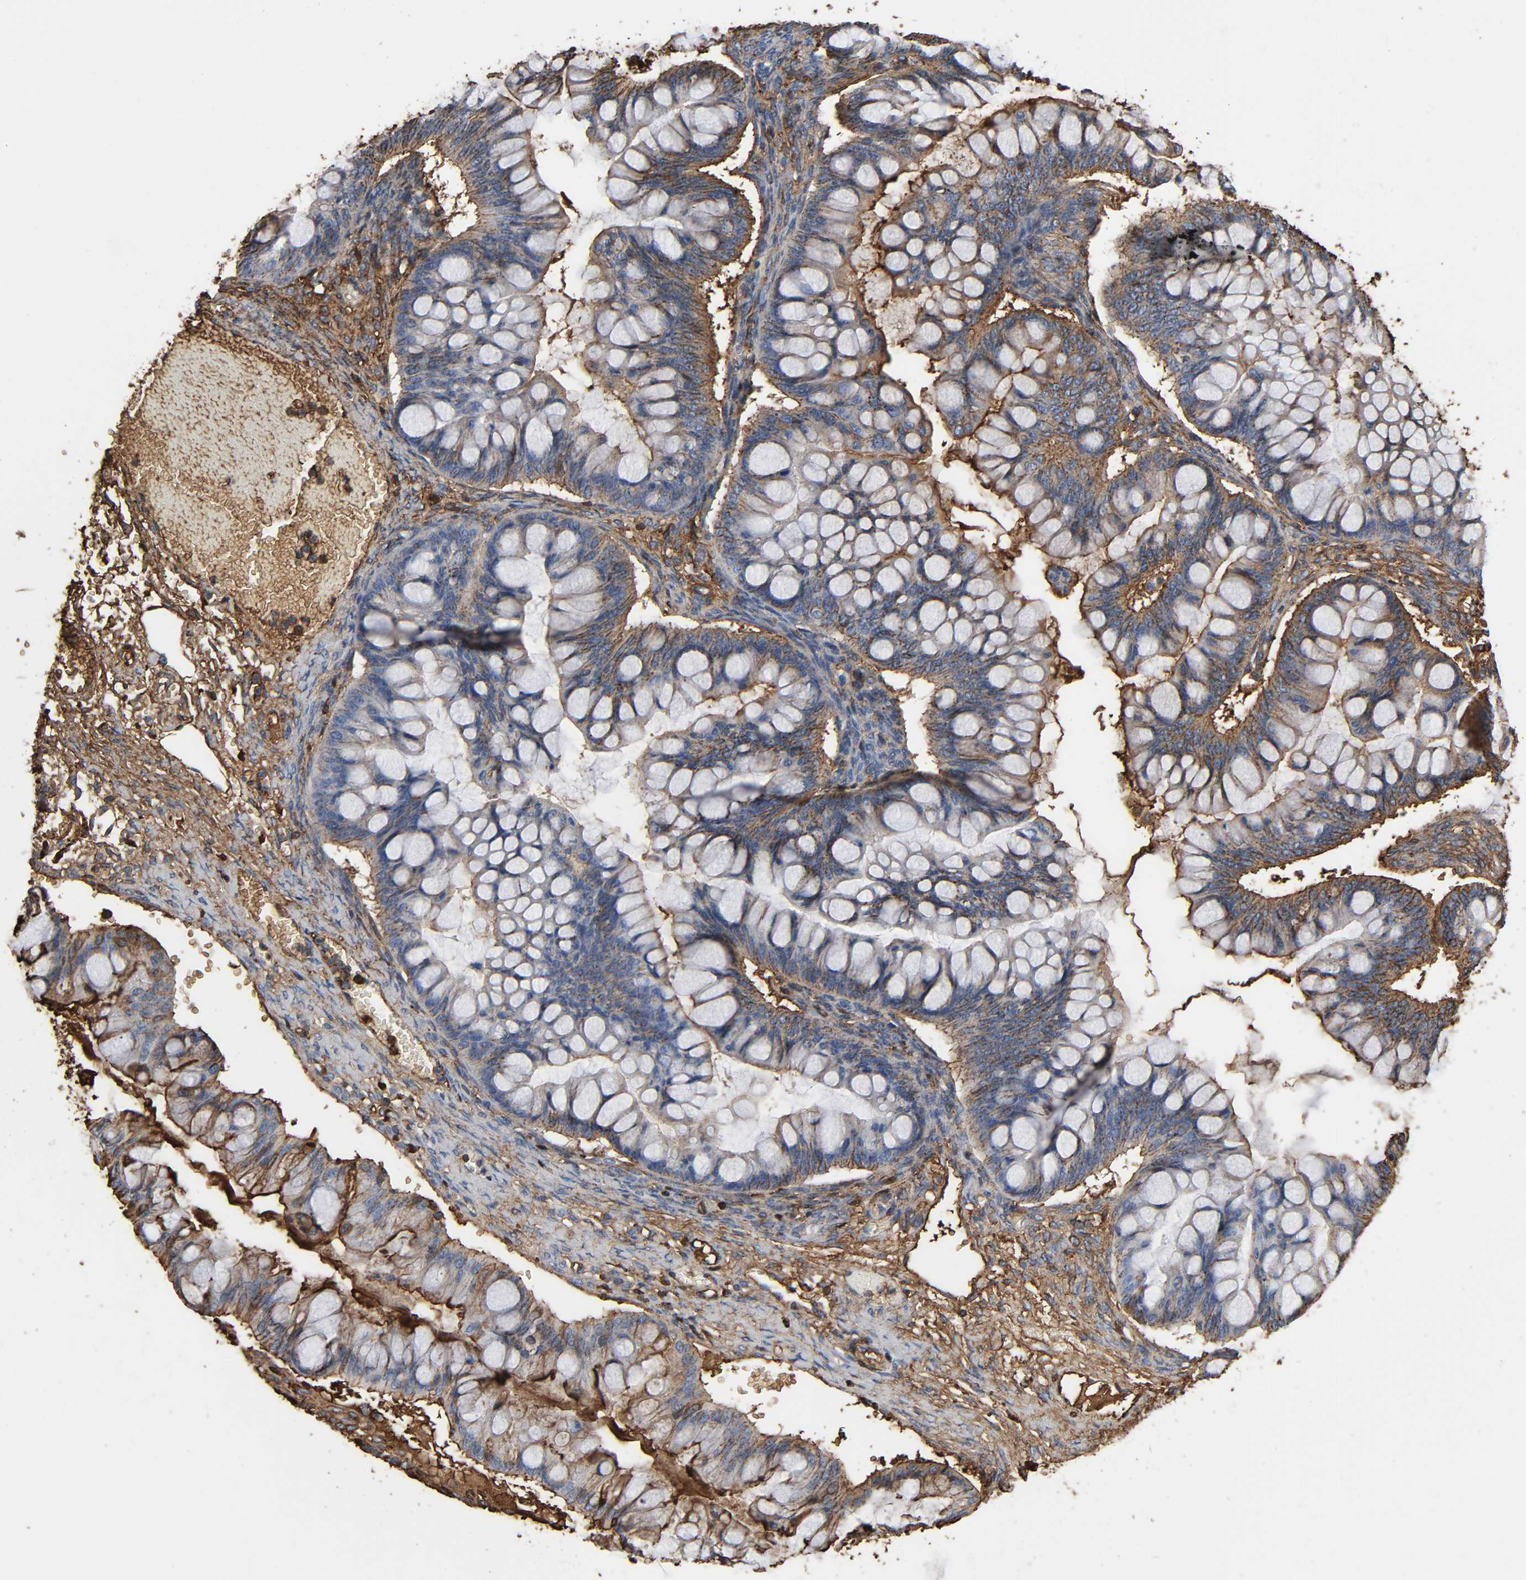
{"staining": {"intensity": "moderate", "quantity": "25%-75%", "location": "cytoplasmic/membranous"}, "tissue": "ovarian cancer", "cell_type": "Tumor cells", "image_type": "cancer", "snomed": [{"axis": "morphology", "description": "Cystadenocarcinoma, mucinous, NOS"}, {"axis": "topography", "description": "Ovary"}], "caption": "Human ovarian cancer (mucinous cystadenocarcinoma) stained with a brown dye demonstrates moderate cytoplasmic/membranous positive positivity in approximately 25%-75% of tumor cells.", "gene": "C3", "patient": {"sex": "female", "age": 73}}